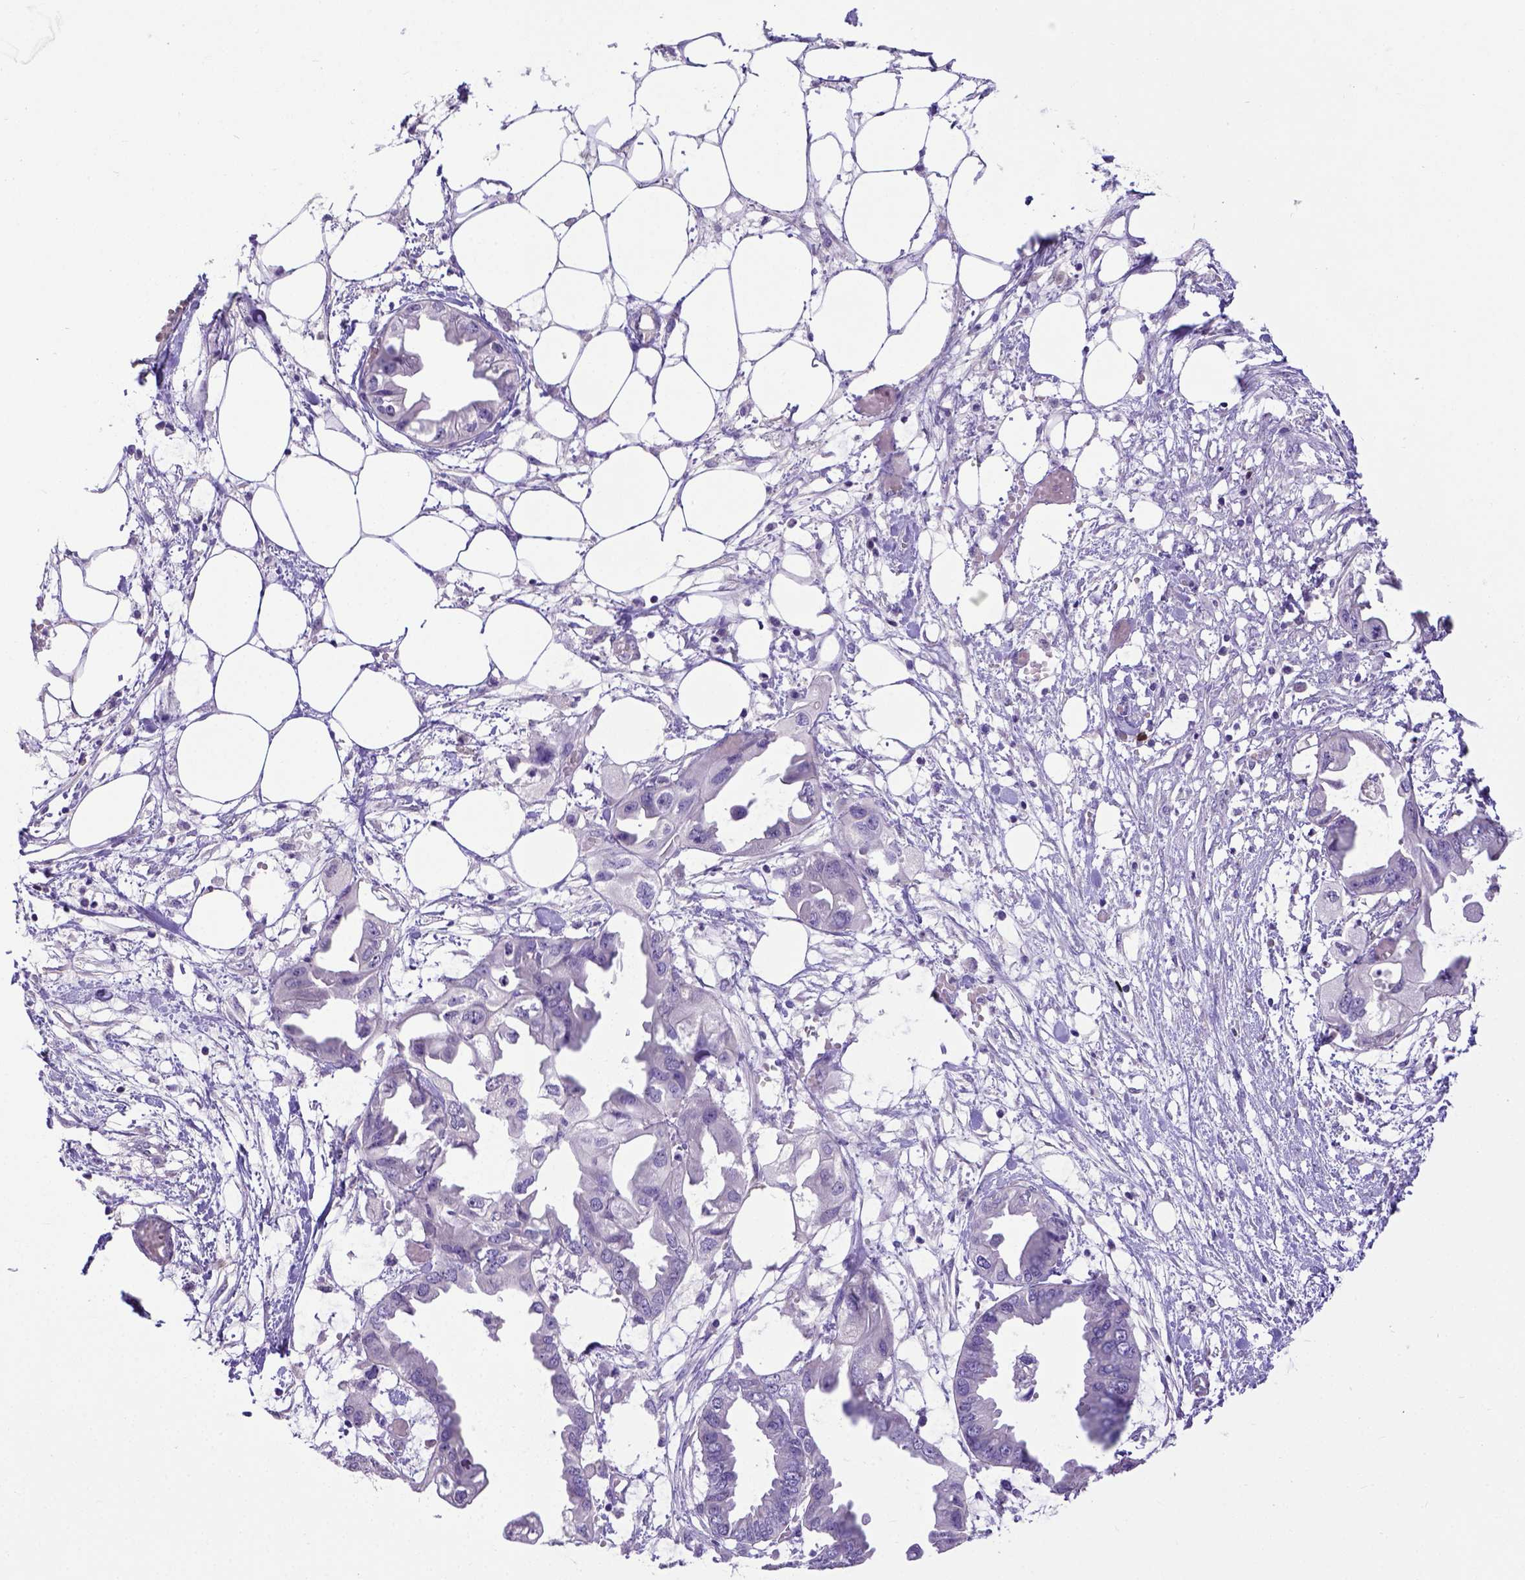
{"staining": {"intensity": "negative", "quantity": "none", "location": "none"}, "tissue": "endometrial cancer", "cell_type": "Tumor cells", "image_type": "cancer", "snomed": [{"axis": "morphology", "description": "Adenocarcinoma, NOS"}, {"axis": "morphology", "description": "Adenocarcinoma, metastatic, NOS"}, {"axis": "topography", "description": "Adipose tissue"}, {"axis": "topography", "description": "Endometrium"}], "caption": "High power microscopy histopathology image of an immunohistochemistry histopathology image of endometrial cancer (metastatic adenocarcinoma), revealing no significant staining in tumor cells.", "gene": "B3GAT1", "patient": {"sex": "female", "age": 67}}